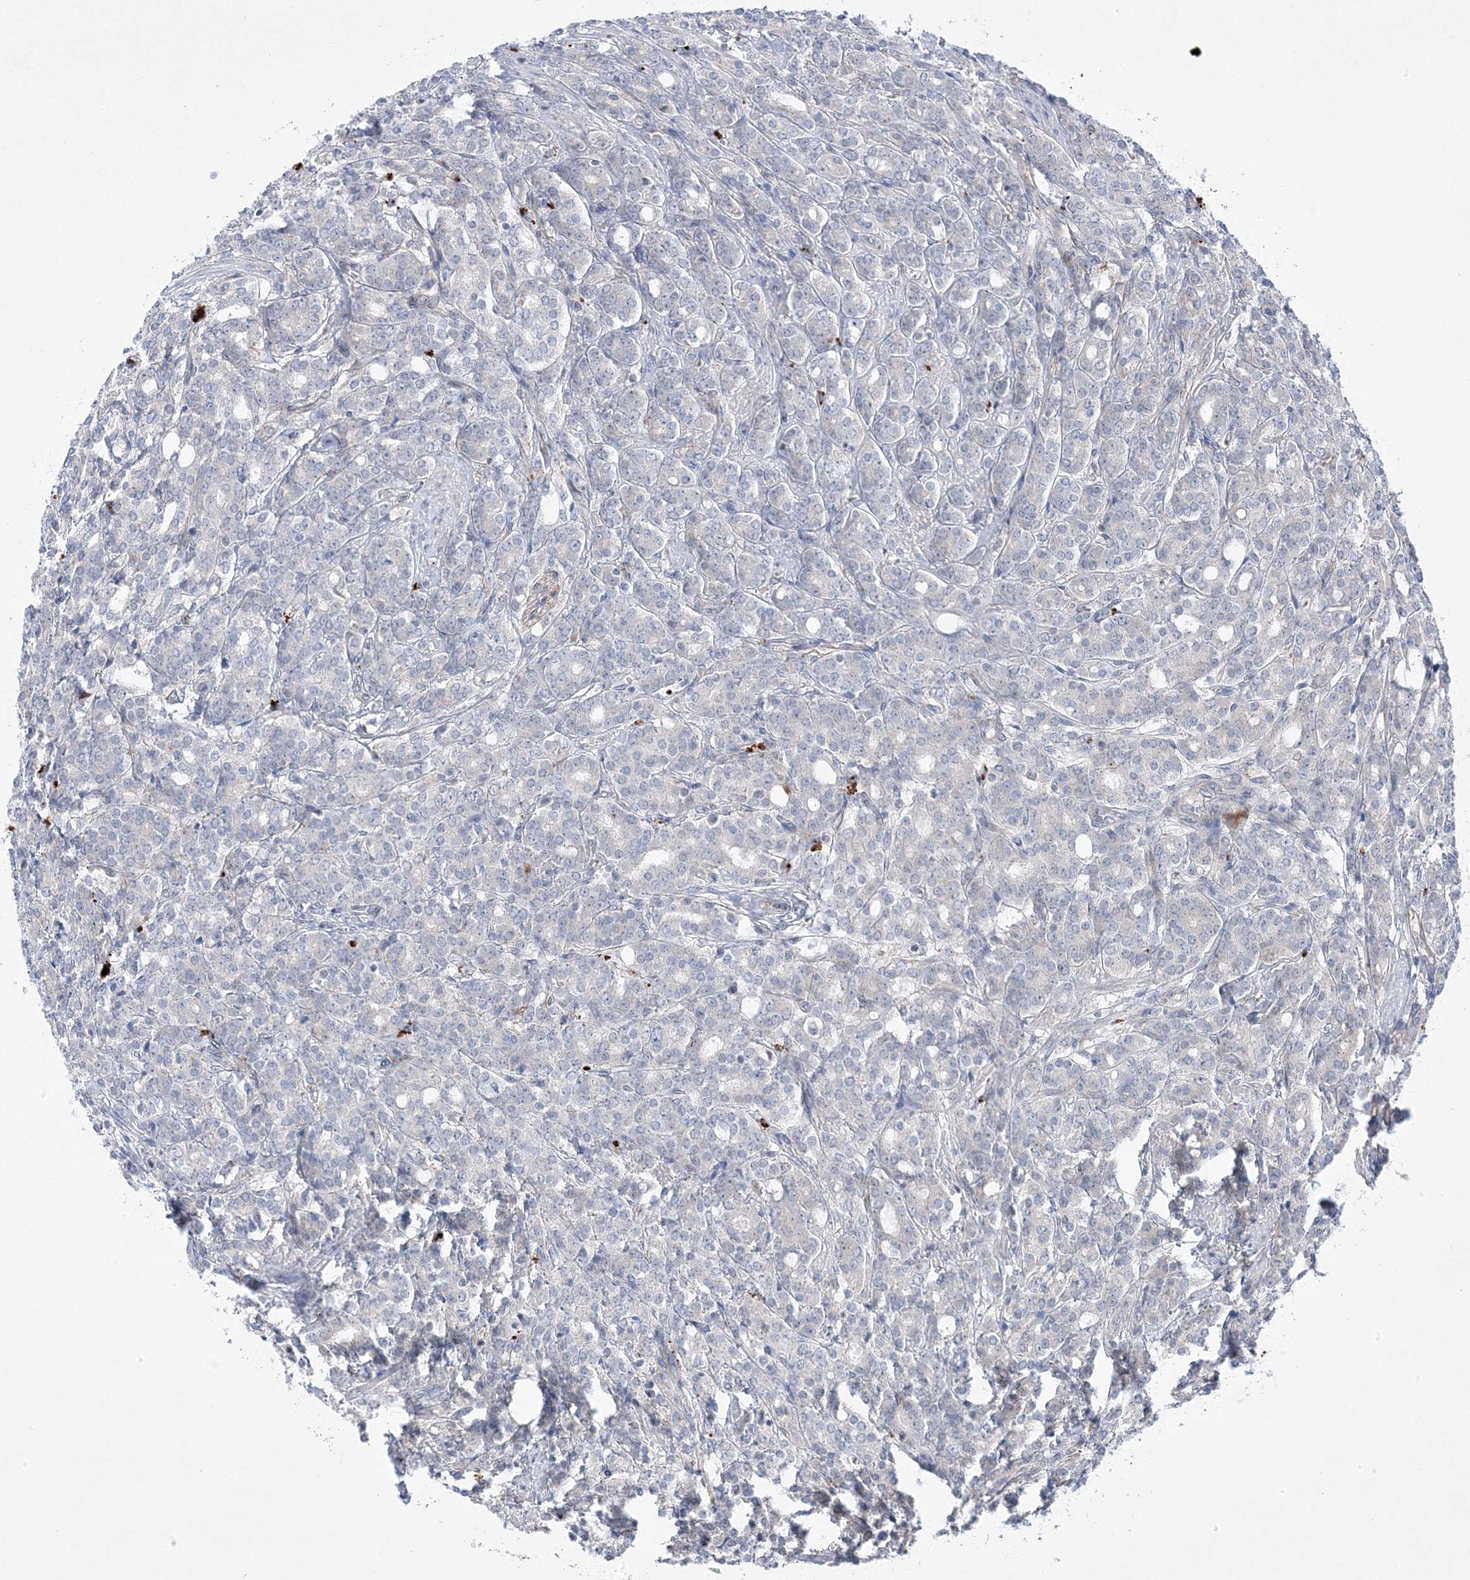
{"staining": {"intensity": "negative", "quantity": "none", "location": "none"}, "tissue": "prostate cancer", "cell_type": "Tumor cells", "image_type": "cancer", "snomed": [{"axis": "morphology", "description": "Adenocarcinoma, High grade"}, {"axis": "topography", "description": "Prostate"}], "caption": "Tumor cells show no significant expression in prostate cancer (high-grade adenocarcinoma). (DAB (3,3'-diaminobenzidine) immunohistochemistry (IHC), high magnification).", "gene": "ANAPC1", "patient": {"sex": "male", "age": 62}}